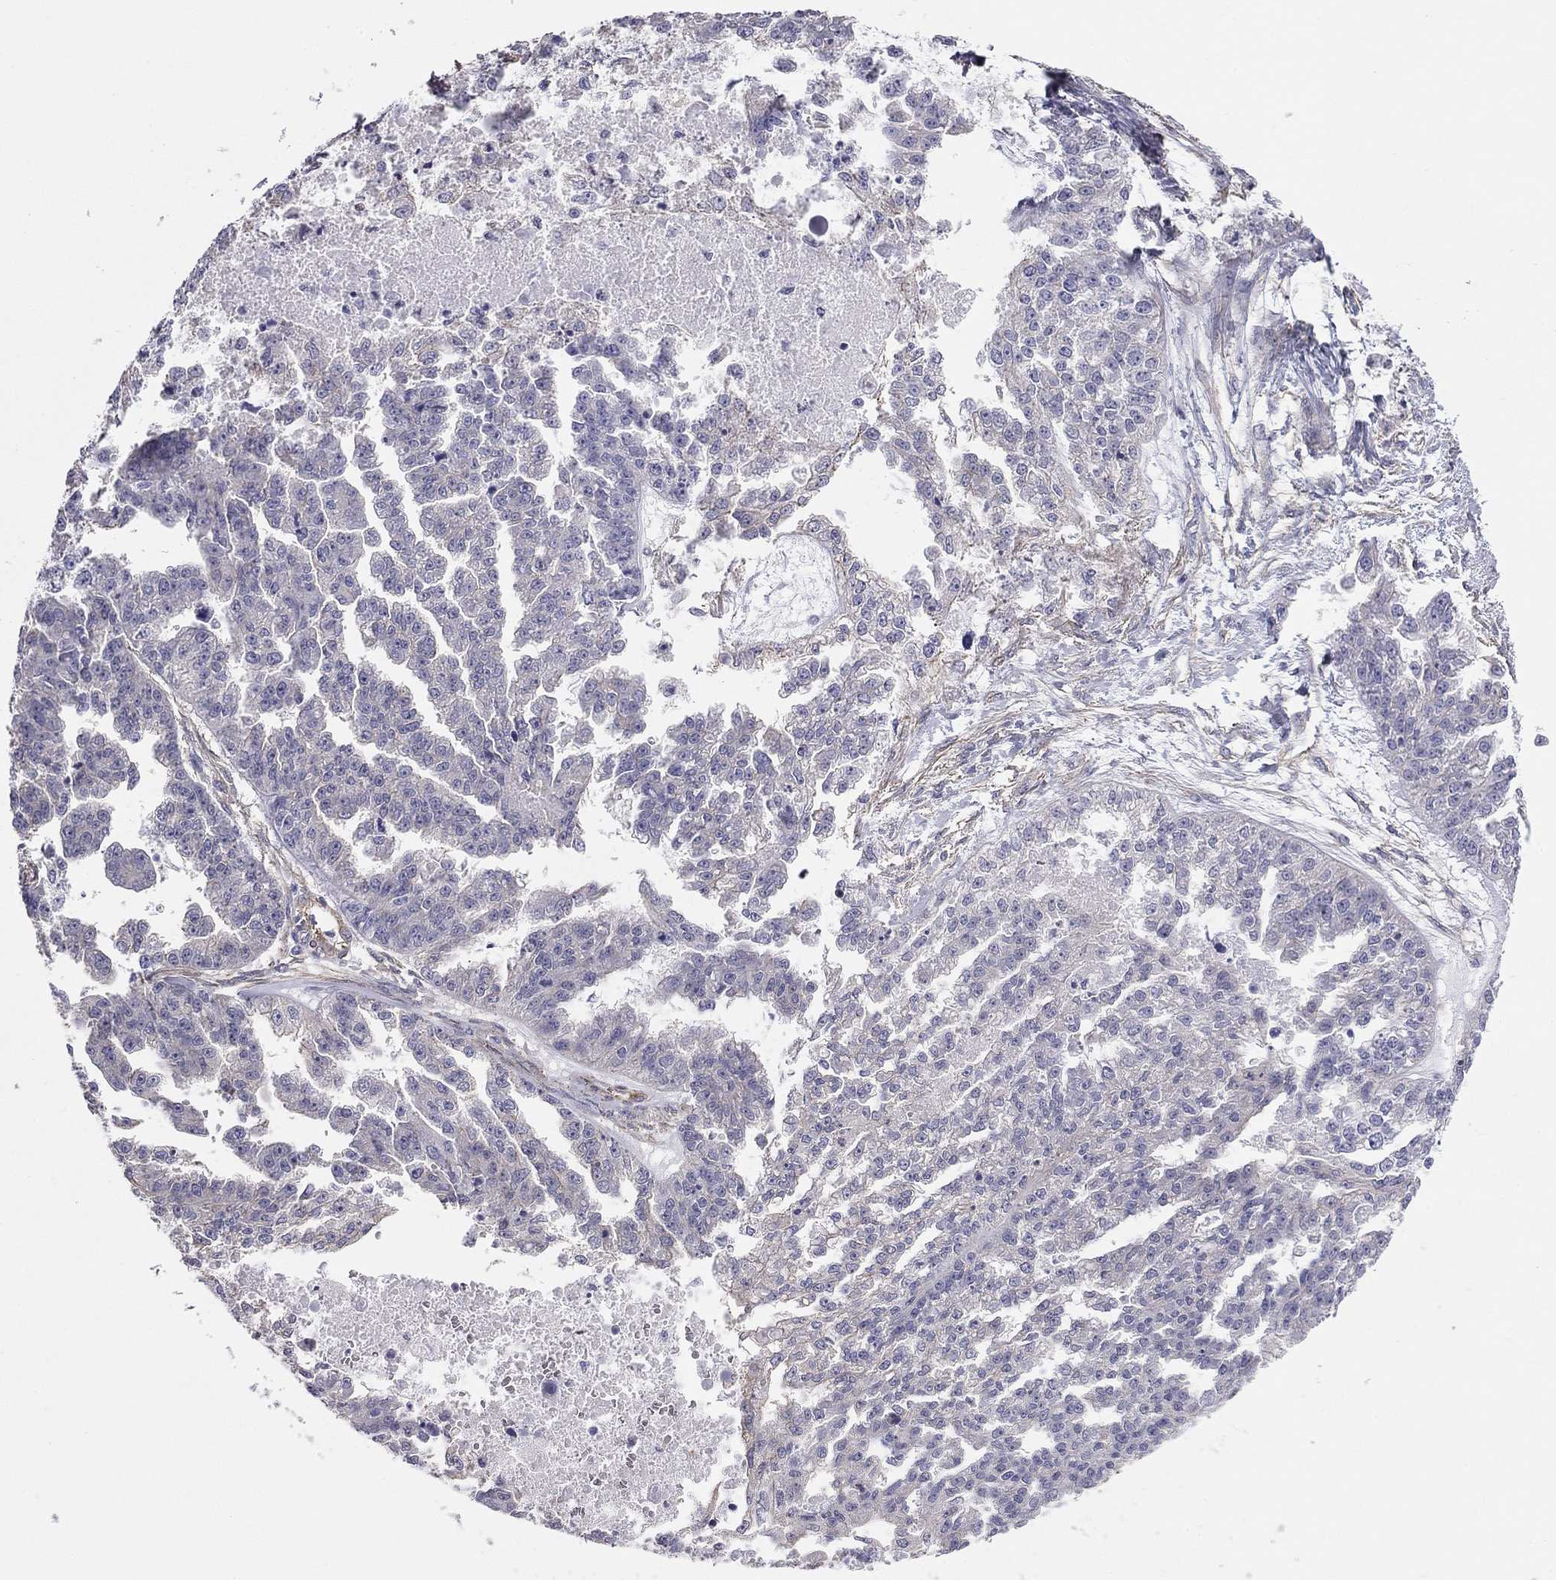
{"staining": {"intensity": "negative", "quantity": "none", "location": "none"}, "tissue": "ovarian cancer", "cell_type": "Tumor cells", "image_type": "cancer", "snomed": [{"axis": "morphology", "description": "Cystadenocarcinoma, serous, NOS"}, {"axis": "topography", "description": "Ovary"}], "caption": "The immunohistochemistry (IHC) photomicrograph has no significant staining in tumor cells of ovarian cancer (serous cystadenocarcinoma) tissue.", "gene": "TCHH", "patient": {"sex": "female", "age": 58}}